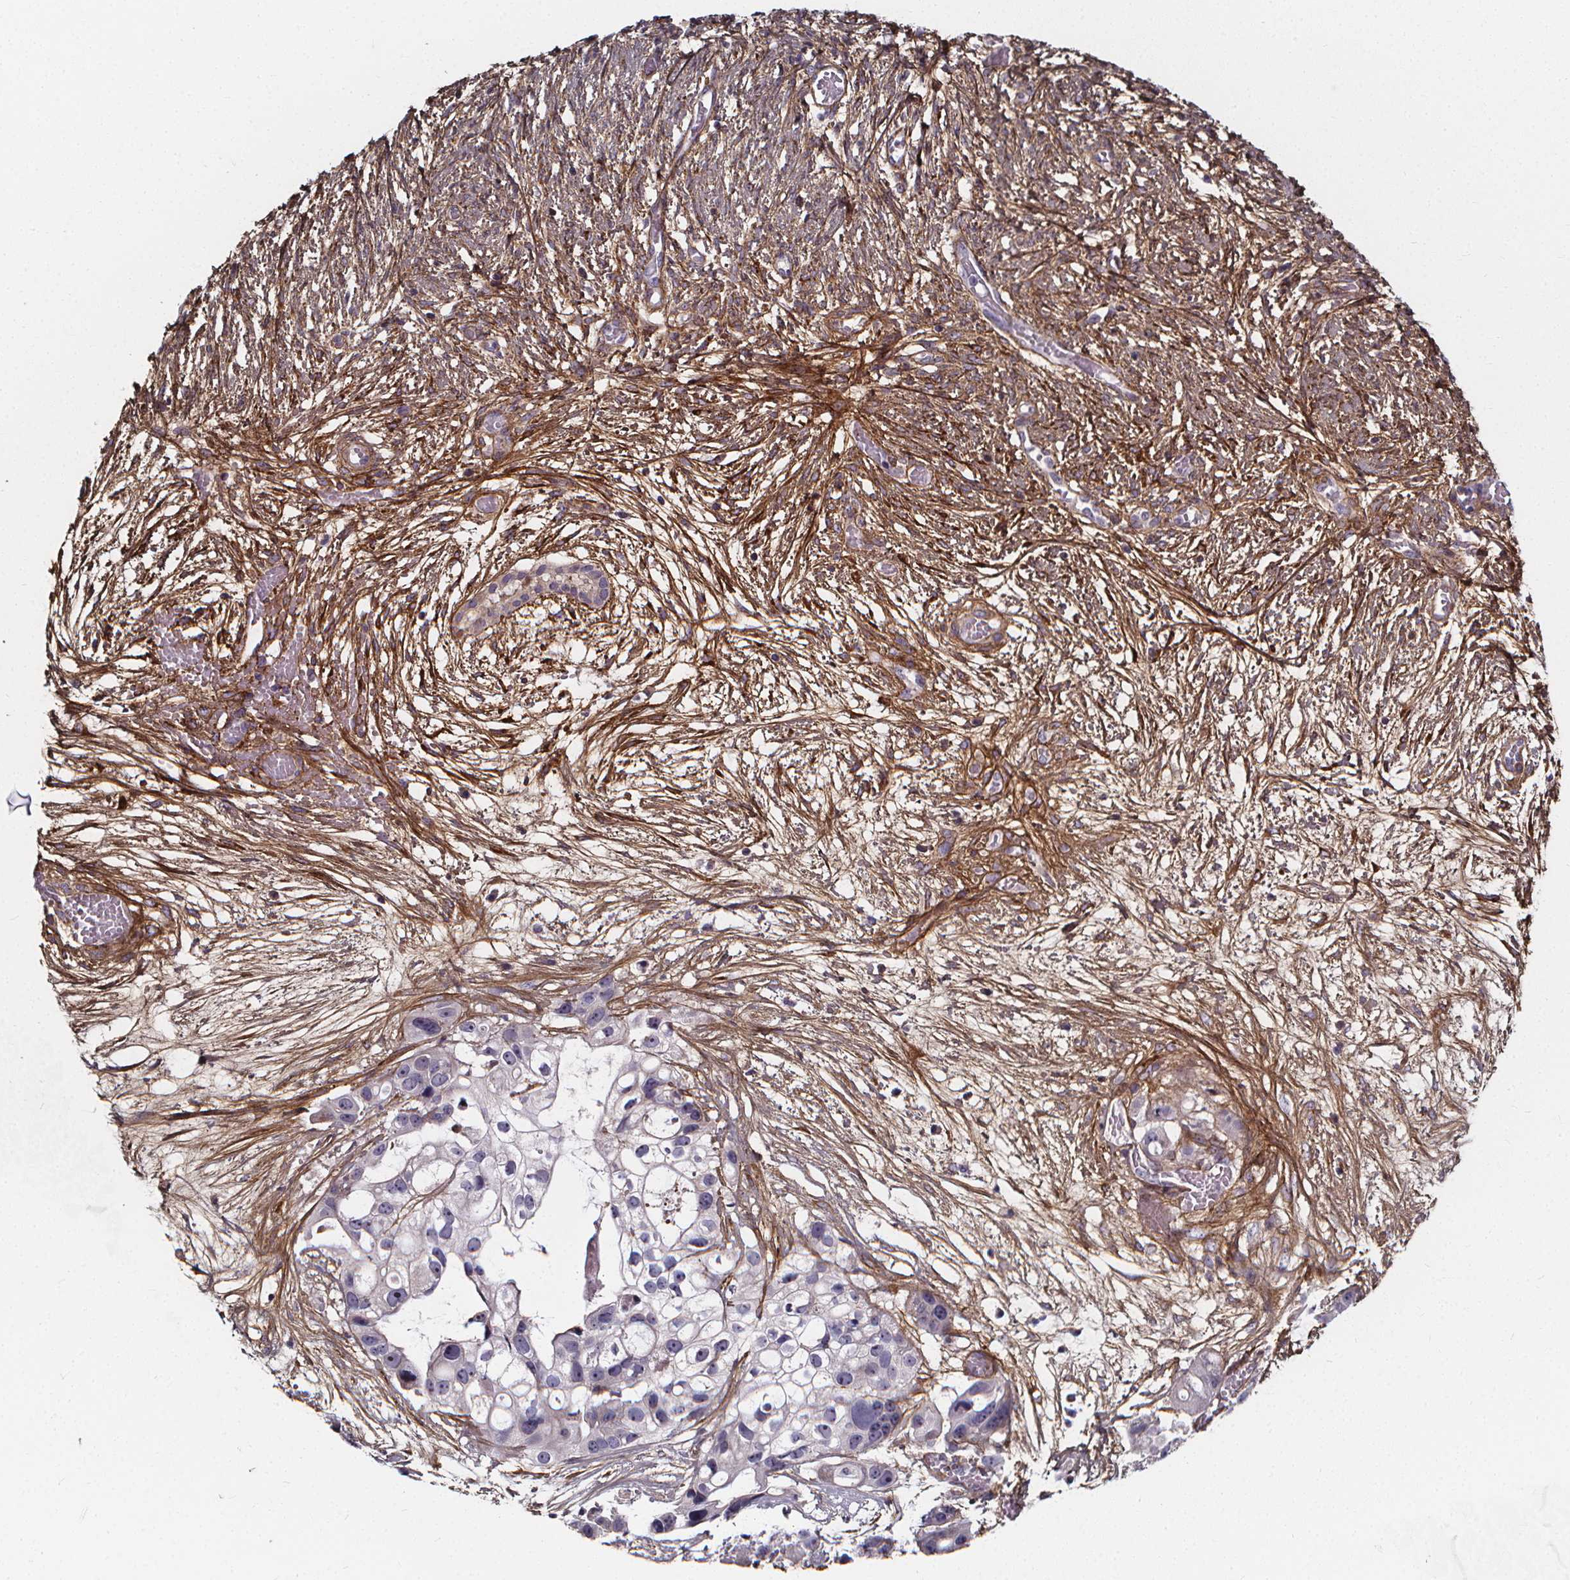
{"staining": {"intensity": "negative", "quantity": "none", "location": "none"}, "tissue": "ovarian cancer", "cell_type": "Tumor cells", "image_type": "cancer", "snomed": [{"axis": "morphology", "description": "Cystadenocarcinoma, serous, NOS"}, {"axis": "topography", "description": "Ovary"}], "caption": "Tumor cells are negative for protein expression in human serous cystadenocarcinoma (ovarian). (Brightfield microscopy of DAB (3,3'-diaminobenzidine) IHC at high magnification).", "gene": "AEBP1", "patient": {"sex": "female", "age": 56}}